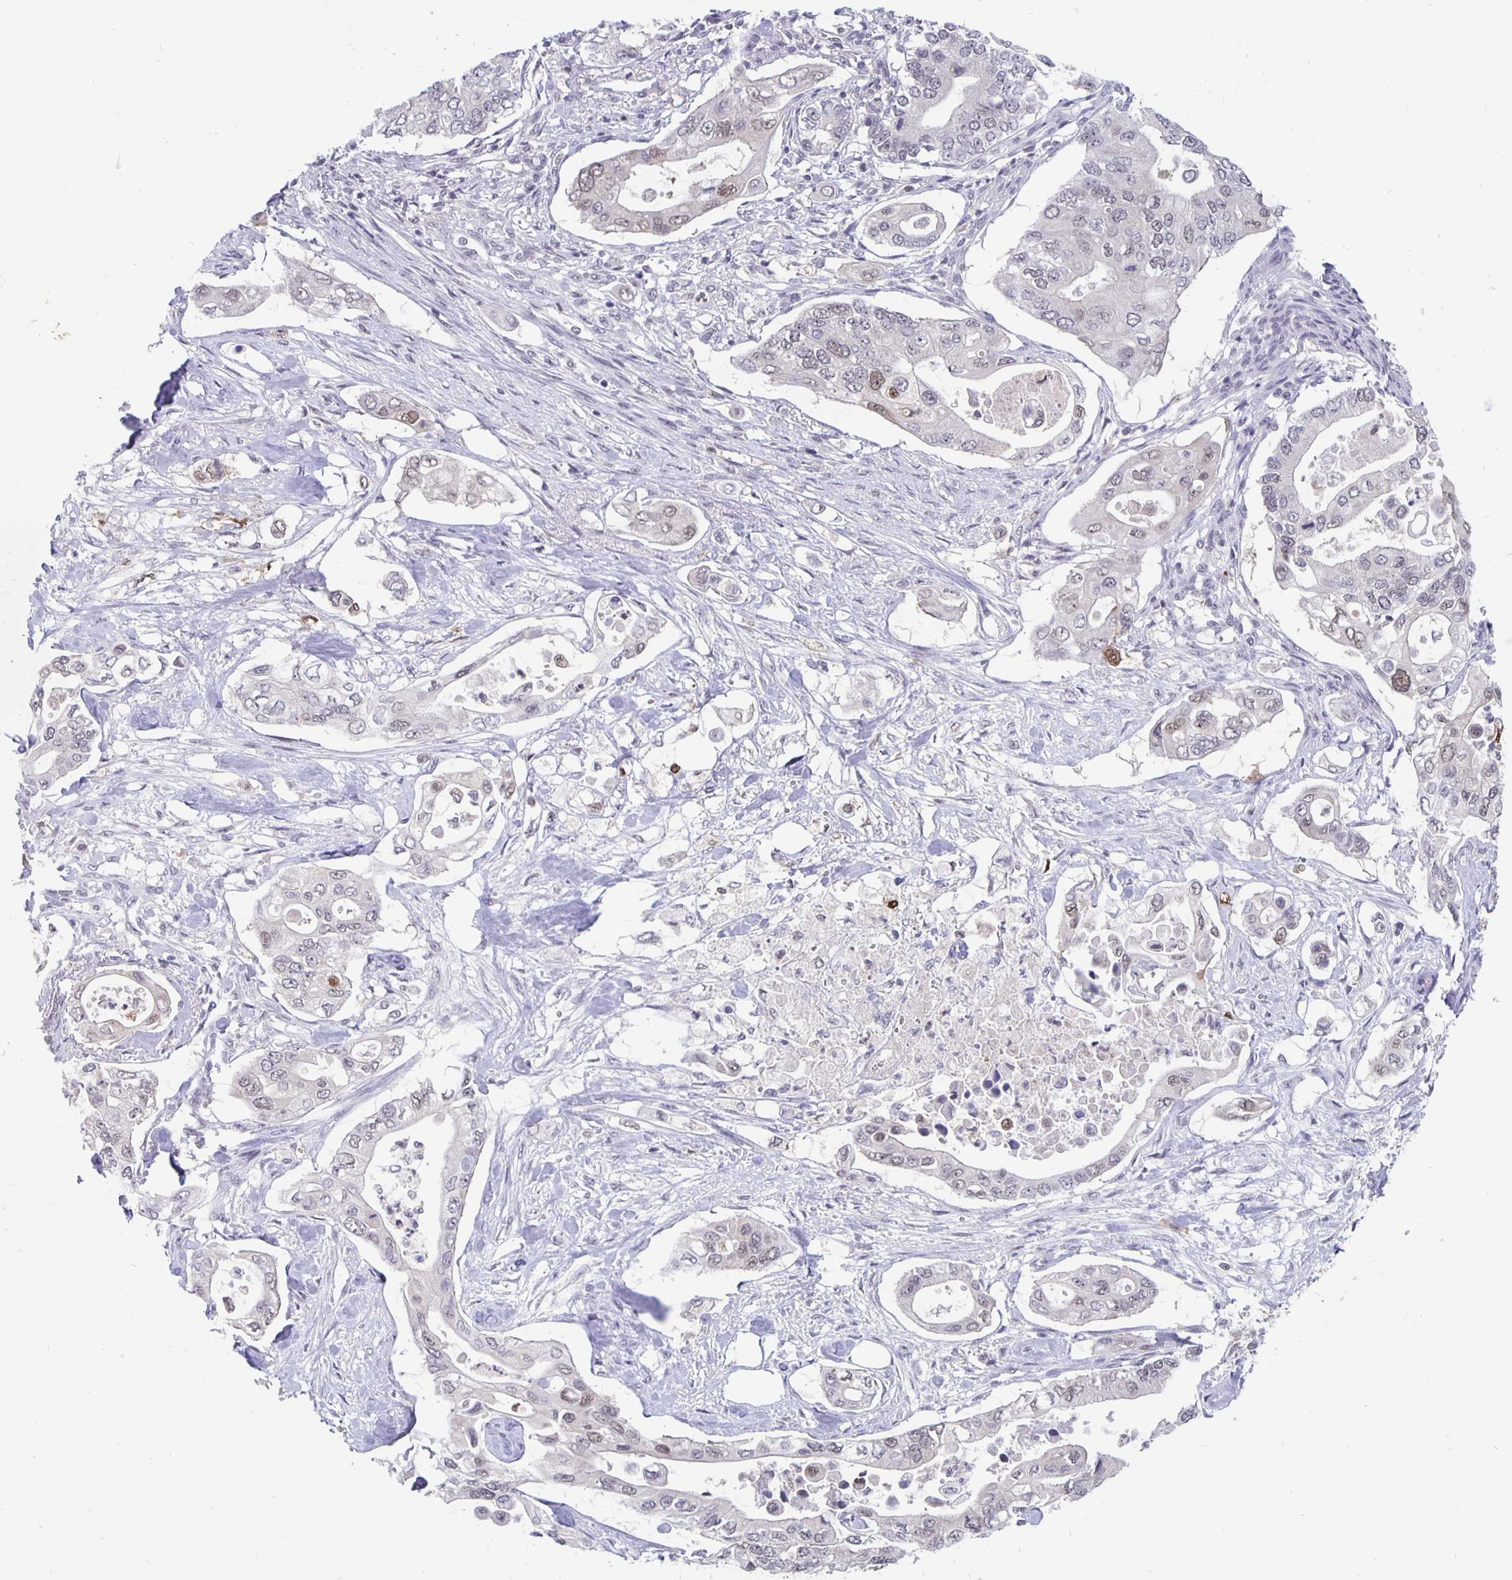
{"staining": {"intensity": "weak", "quantity": "25%-75%", "location": "nuclear"}, "tissue": "pancreatic cancer", "cell_type": "Tumor cells", "image_type": "cancer", "snomed": [{"axis": "morphology", "description": "Adenocarcinoma, NOS"}, {"axis": "topography", "description": "Pancreas"}], "caption": "Pancreatic adenocarcinoma stained with immunohistochemistry reveals weak nuclear positivity in about 25%-75% of tumor cells.", "gene": "ZNF691", "patient": {"sex": "female", "age": 63}}